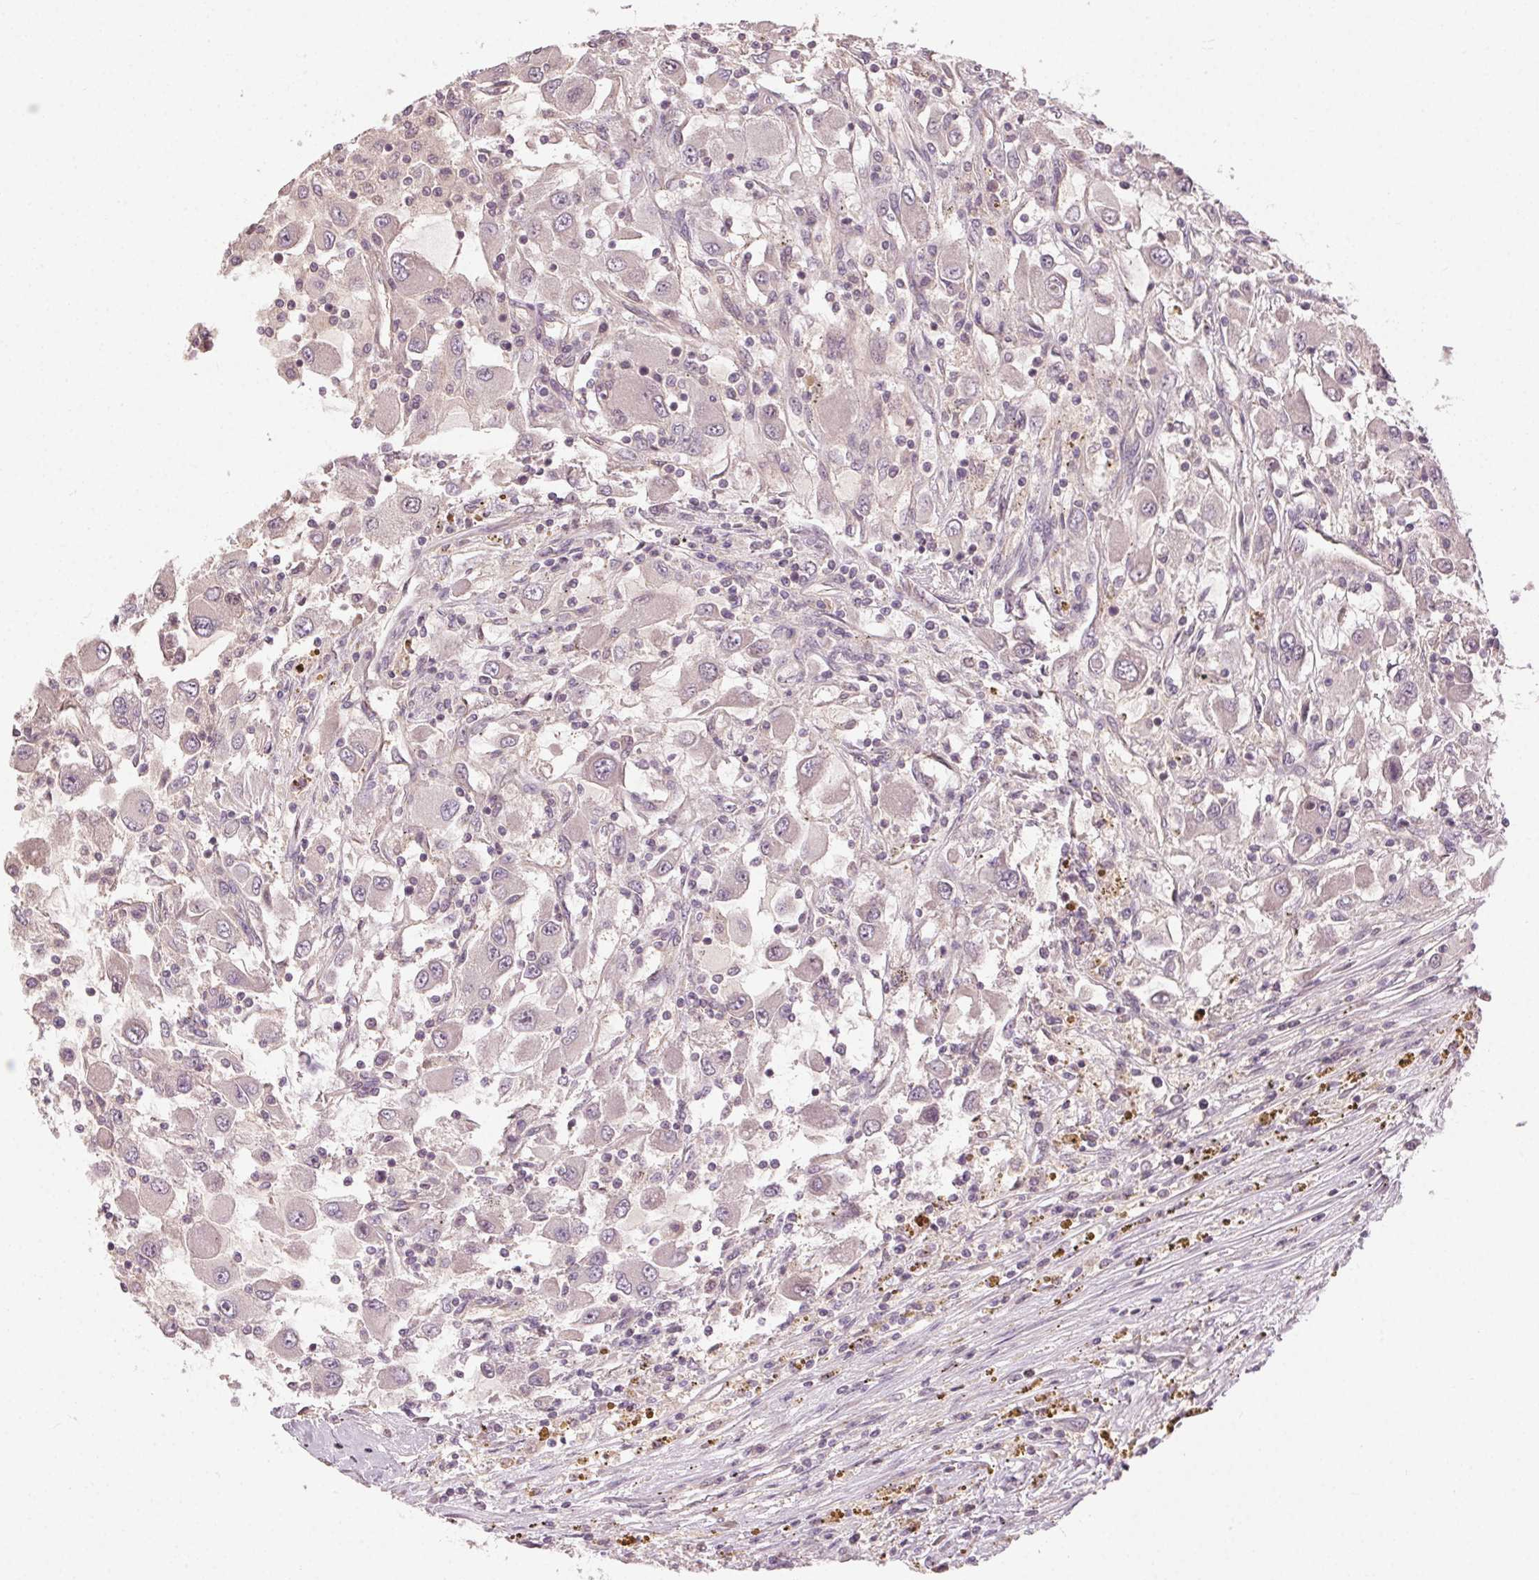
{"staining": {"intensity": "weak", "quantity": "<25%", "location": "cytoplasmic/membranous"}, "tissue": "renal cancer", "cell_type": "Tumor cells", "image_type": "cancer", "snomed": [{"axis": "morphology", "description": "Adenocarcinoma, NOS"}, {"axis": "topography", "description": "Kidney"}], "caption": "The image displays no significant positivity in tumor cells of renal cancer. (DAB (3,3'-diaminobenzidine) immunohistochemistry (IHC), high magnification).", "gene": "ATP1B3", "patient": {"sex": "female", "age": 67}}